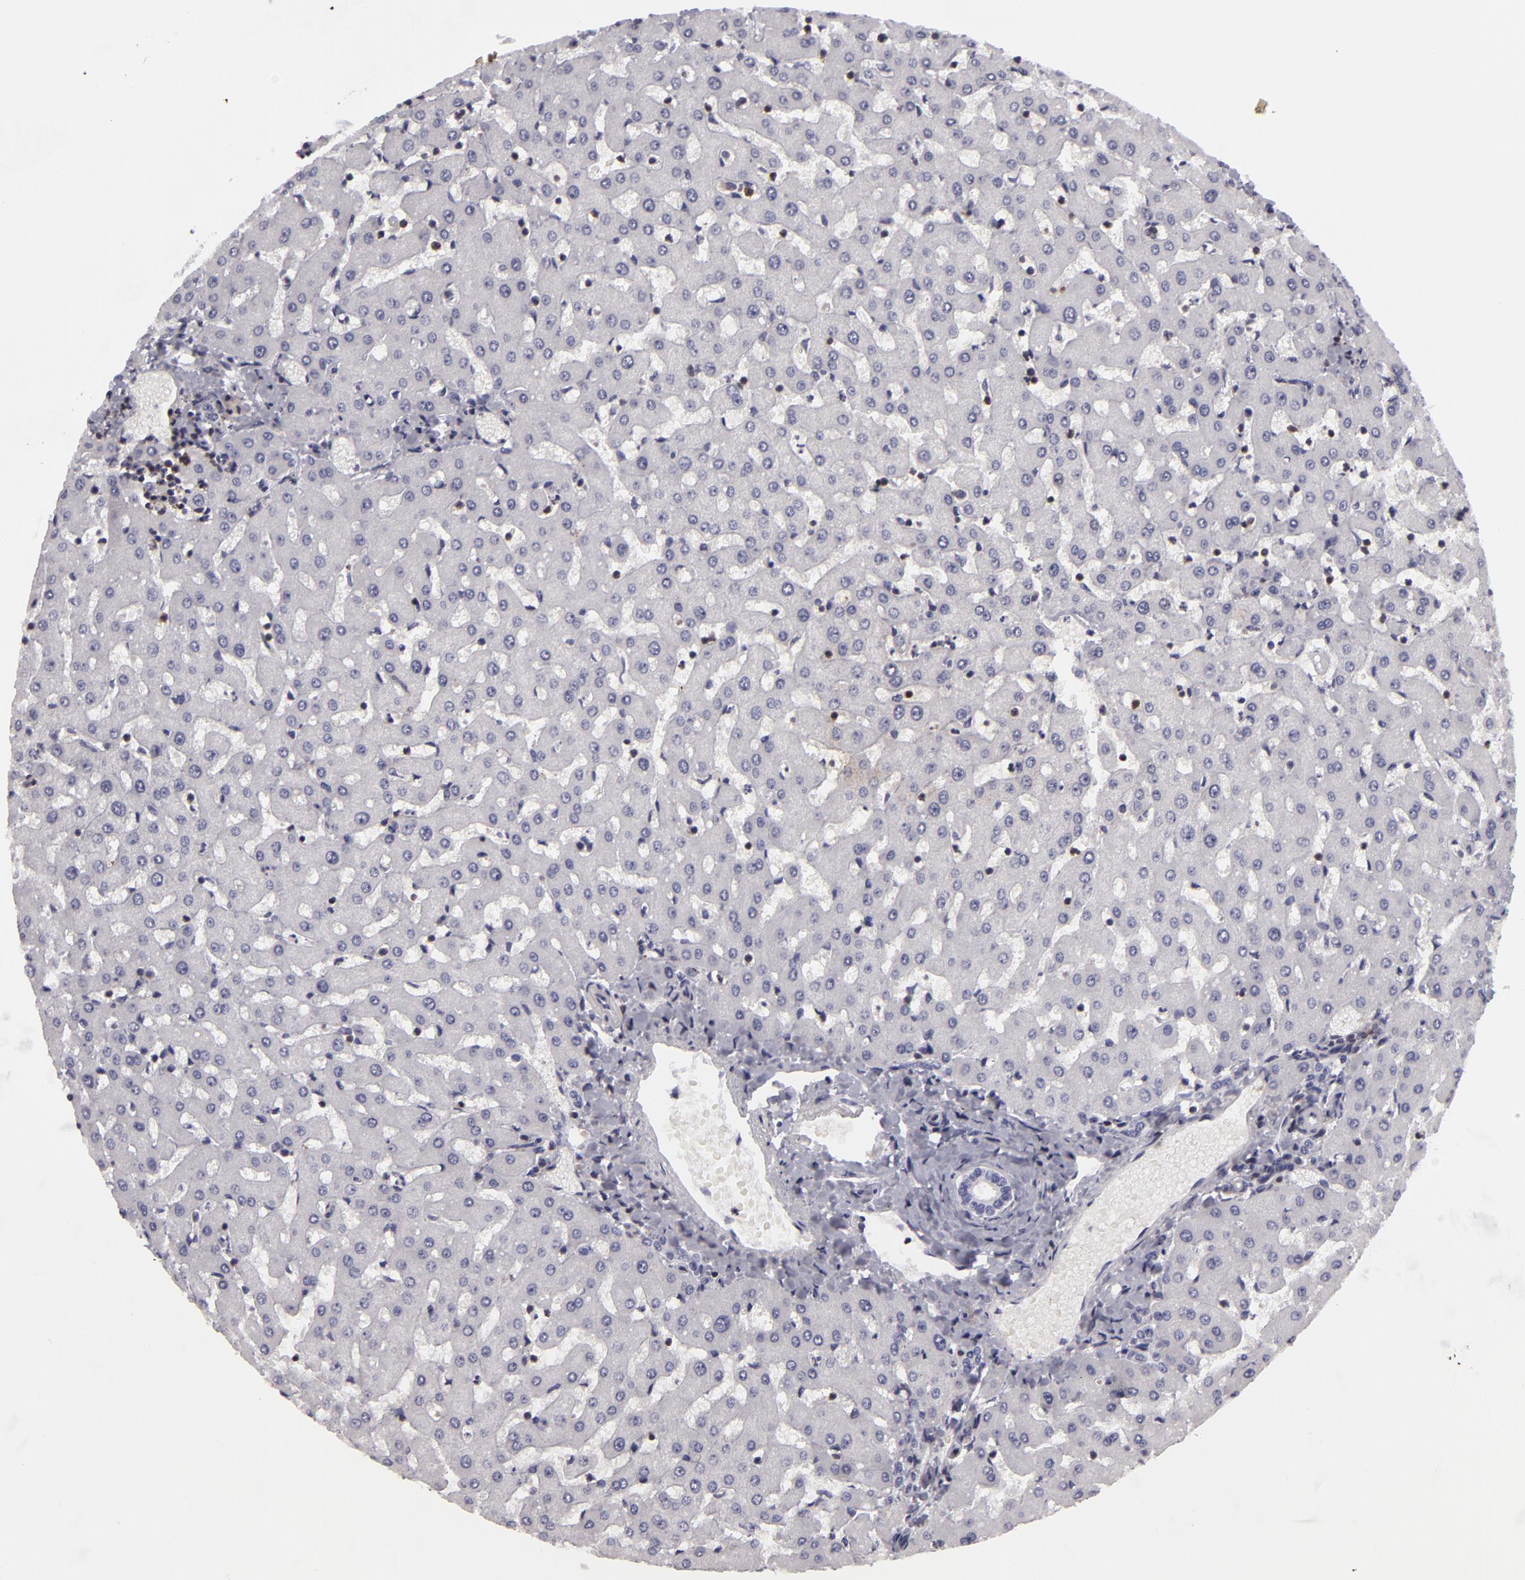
{"staining": {"intensity": "negative", "quantity": "none", "location": "none"}, "tissue": "liver", "cell_type": "Cholangiocytes", "image_type": "normal", "snomed": [{"axis": "morphology", "description": "Normal tissue, NOS"}, {"axis": "topography", "description": "Liver"}], "caption": "DAB immunohistochemical staining of normal human liver exhibits no significant positivity in cholangiocytes. (DAB (3,3'-diaminobenzidine) IHC visualized using brightfield microscopy, high magnification).", "gene": "KCNAB2", "patient": {"sex": "female", "age": 27}}